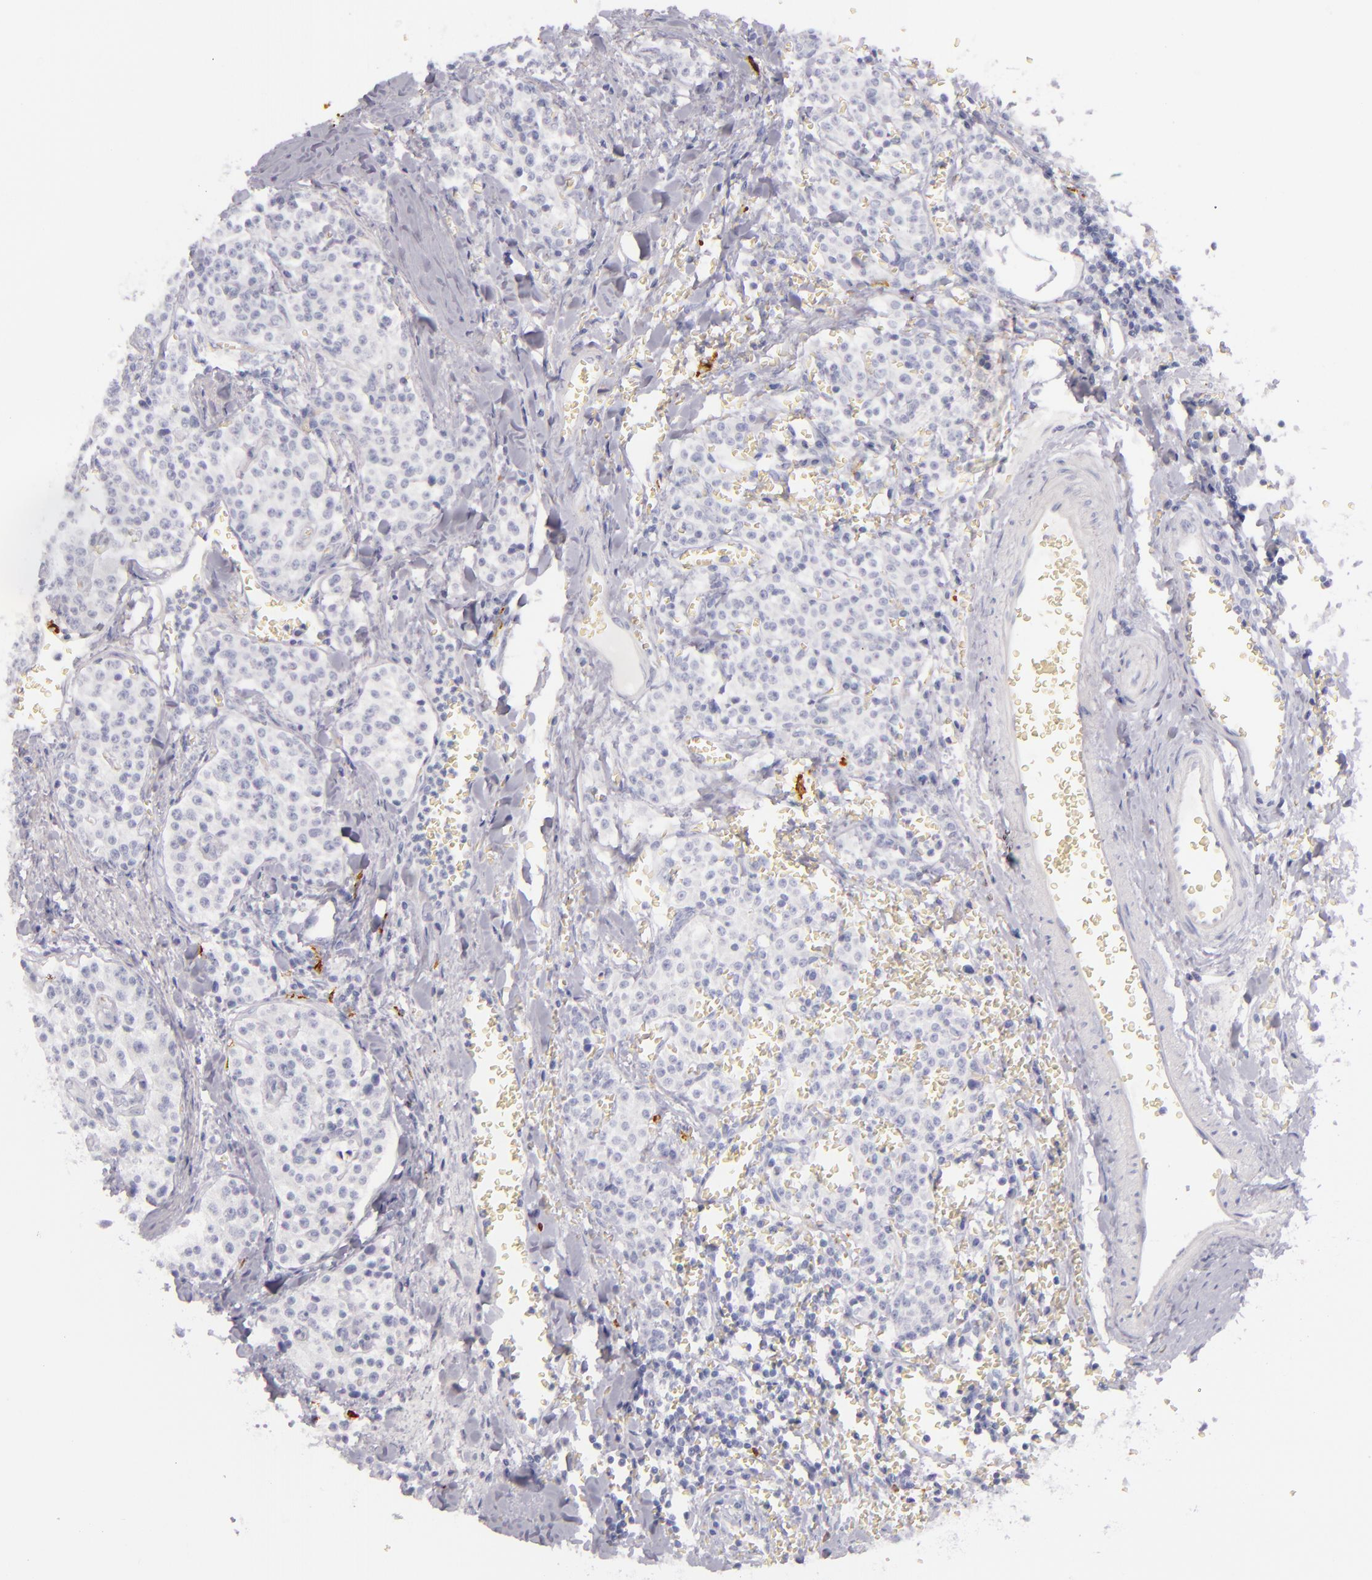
{"staining": {"intensity": "negative", "quantity": "none", "location": "none"}, "tissue": "carcinoid", "cell_type": "Tumor cells", "image_type": "cancer", "snomed": [{"axis": "morphology", "description": "Carcinoid, malignant, NOS"}, {"axis": "topography", "description": "Stomach"}], "caption": "Immunohistochemical staining of human carcinoid shows no significant positivity in tumor cells.", "gene": "CD207", "patient": {"sex": "female", "age": 76}}